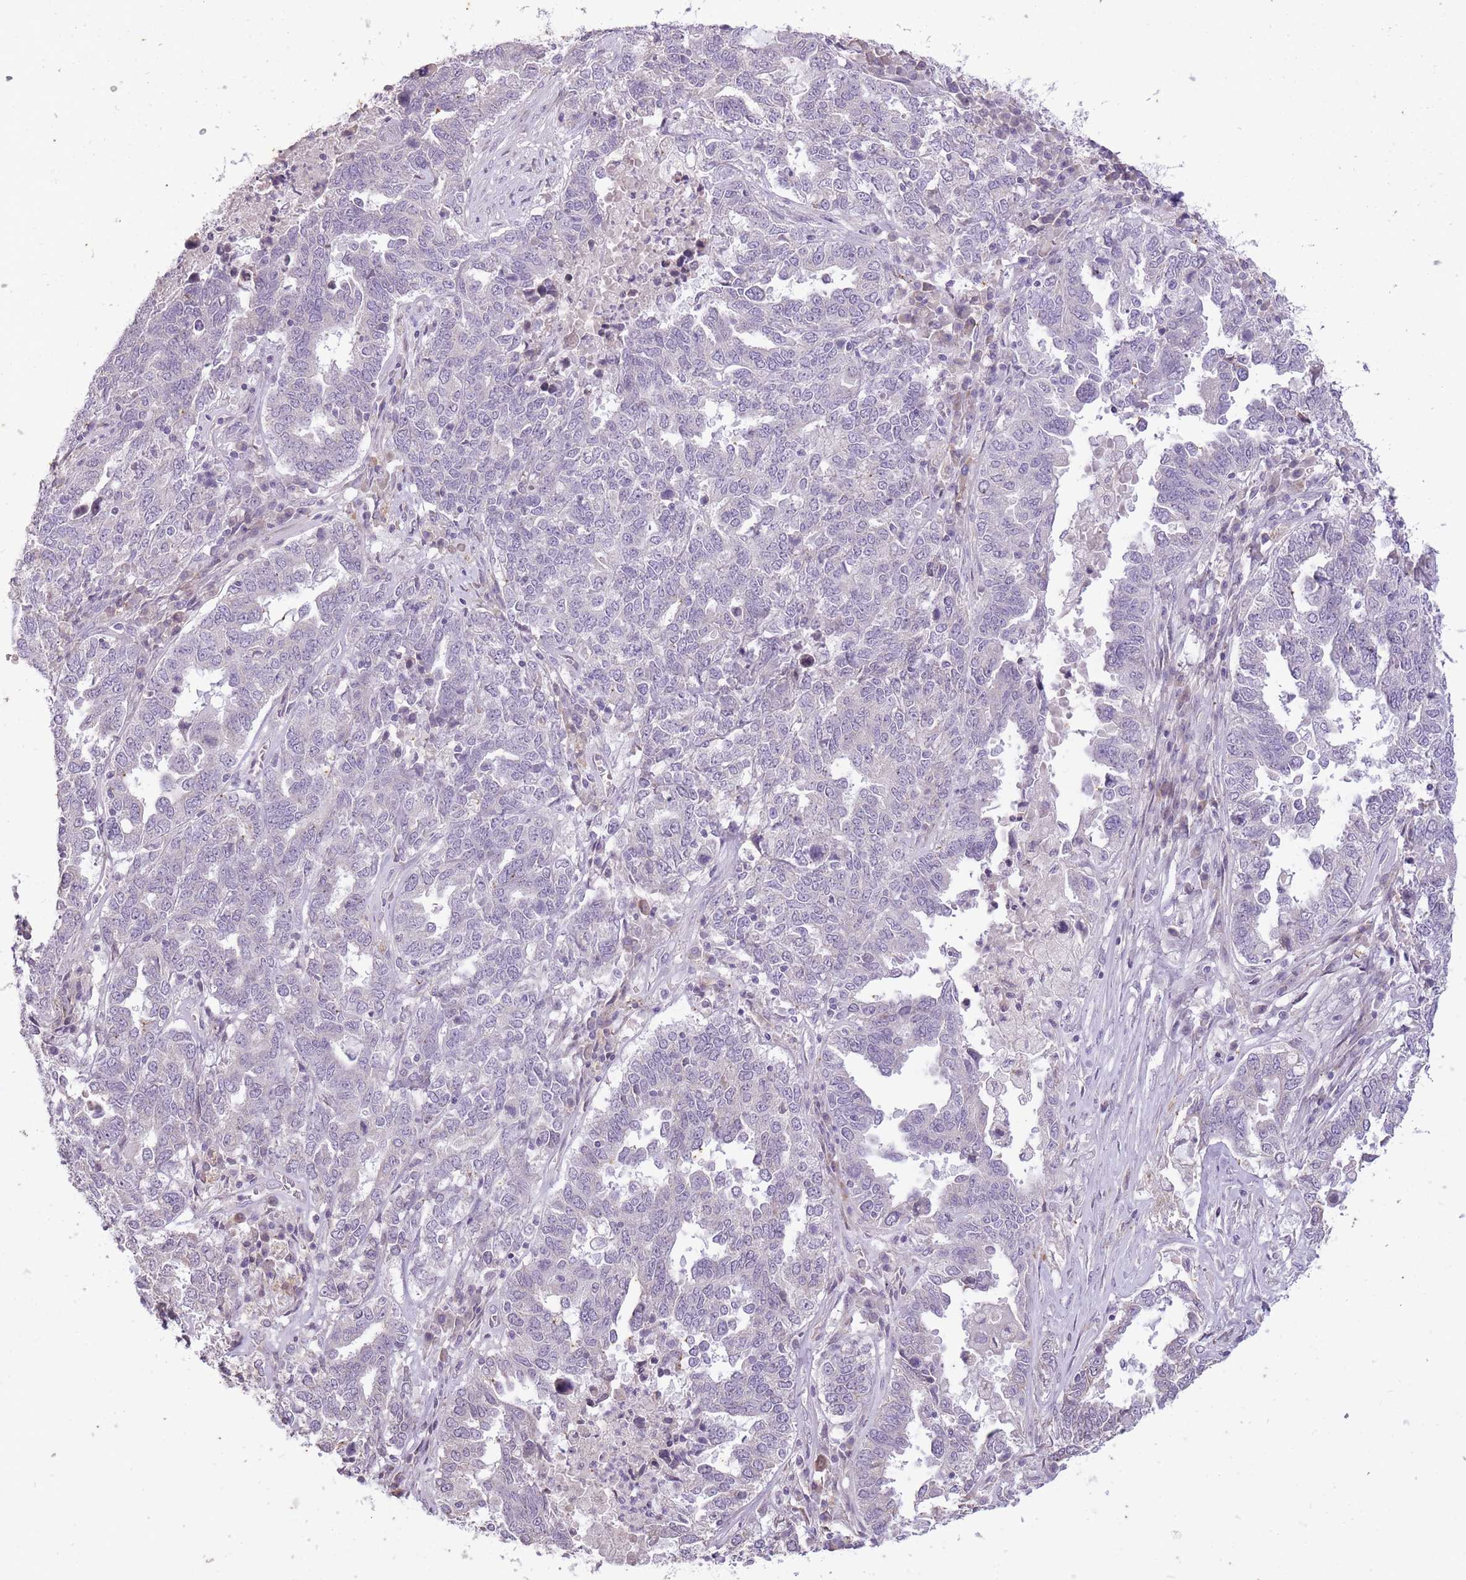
{"staining": {"intensity": "negative", "quantity": "none", "location": "none"}, "tissue": "ovarian cancer", "cell_type": "Tumor cells", "image_type": "cancer", "snomed": [{"axis": "morphology", "description": "Carcinoma, endometroid"}, {"axis": "topography", "description": "Ovary"}], "caption": "A histopathology image of ovarian cancer stained for a protein exhibits no brown staining in tumor cells.", "gene": "CNTNAP3", "patient": {"sex": "female", "age": 62}}